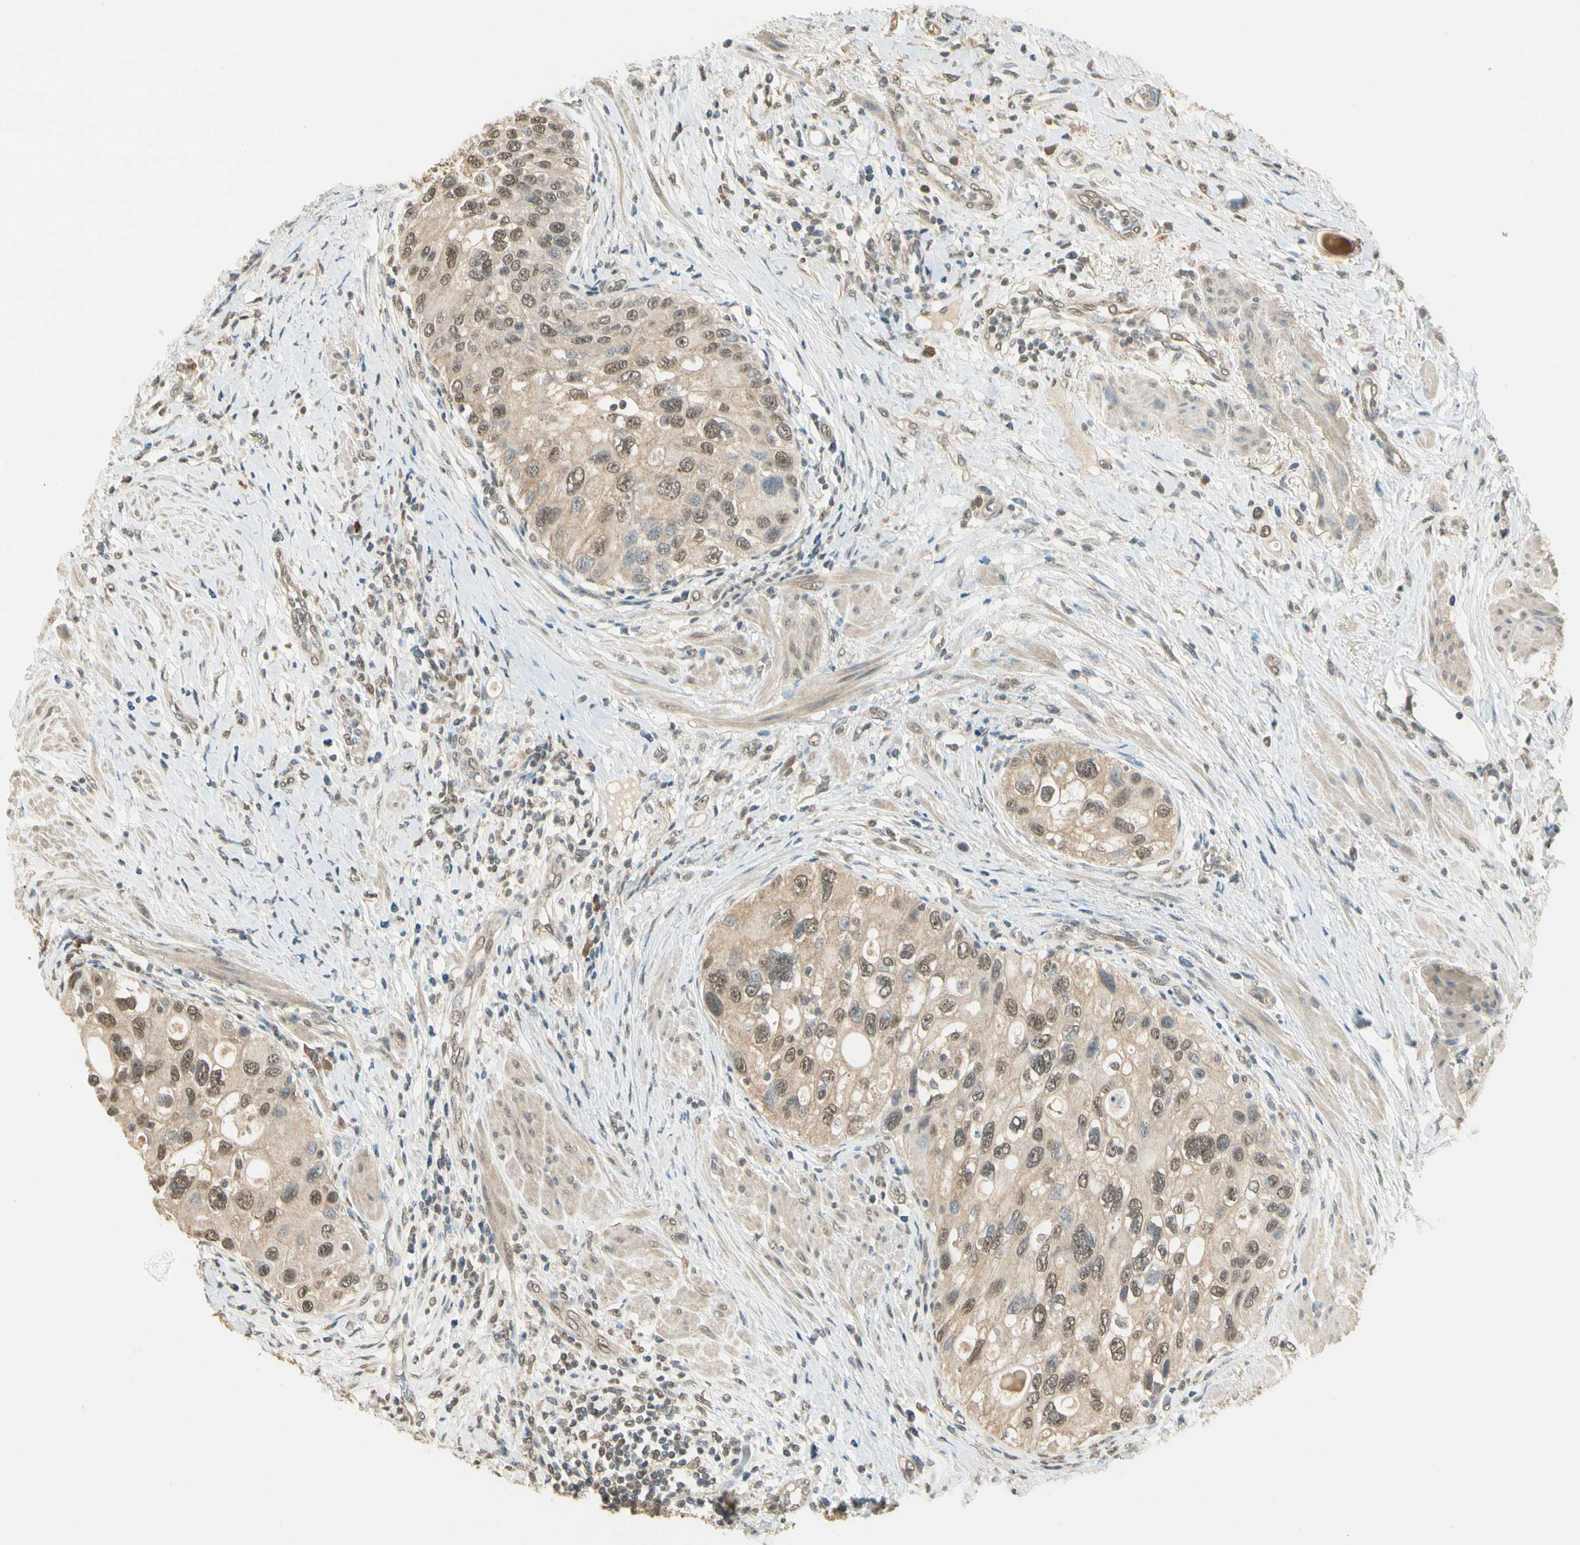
{"staining": {"intensity": "weak", "quantity": ">75%", "location": "cytoplasmic/membranous,nuclear"}, "tissue": "urothelial cancer", "cell_type": "Tumor cells", "image_type": "cancer", "snomed": [{"axis": "morphology", "description": "Urothelial carcinoma, High grade"}, {"axis": "topography", "description": "Urinary bladder"}], "caption": "Urothelial cancer tissue exhibits weak cytoplasmic/membranous and nuclear expression in approximately >75% of tumor cells, visualized by immunohistochemistry. (DAB (3,3'-diaminobenzidine) IHC, brown staining for protein, blue staining for nuclei).", "gene": "SGCA", "patient": {"sex": "female", "age": 56}}